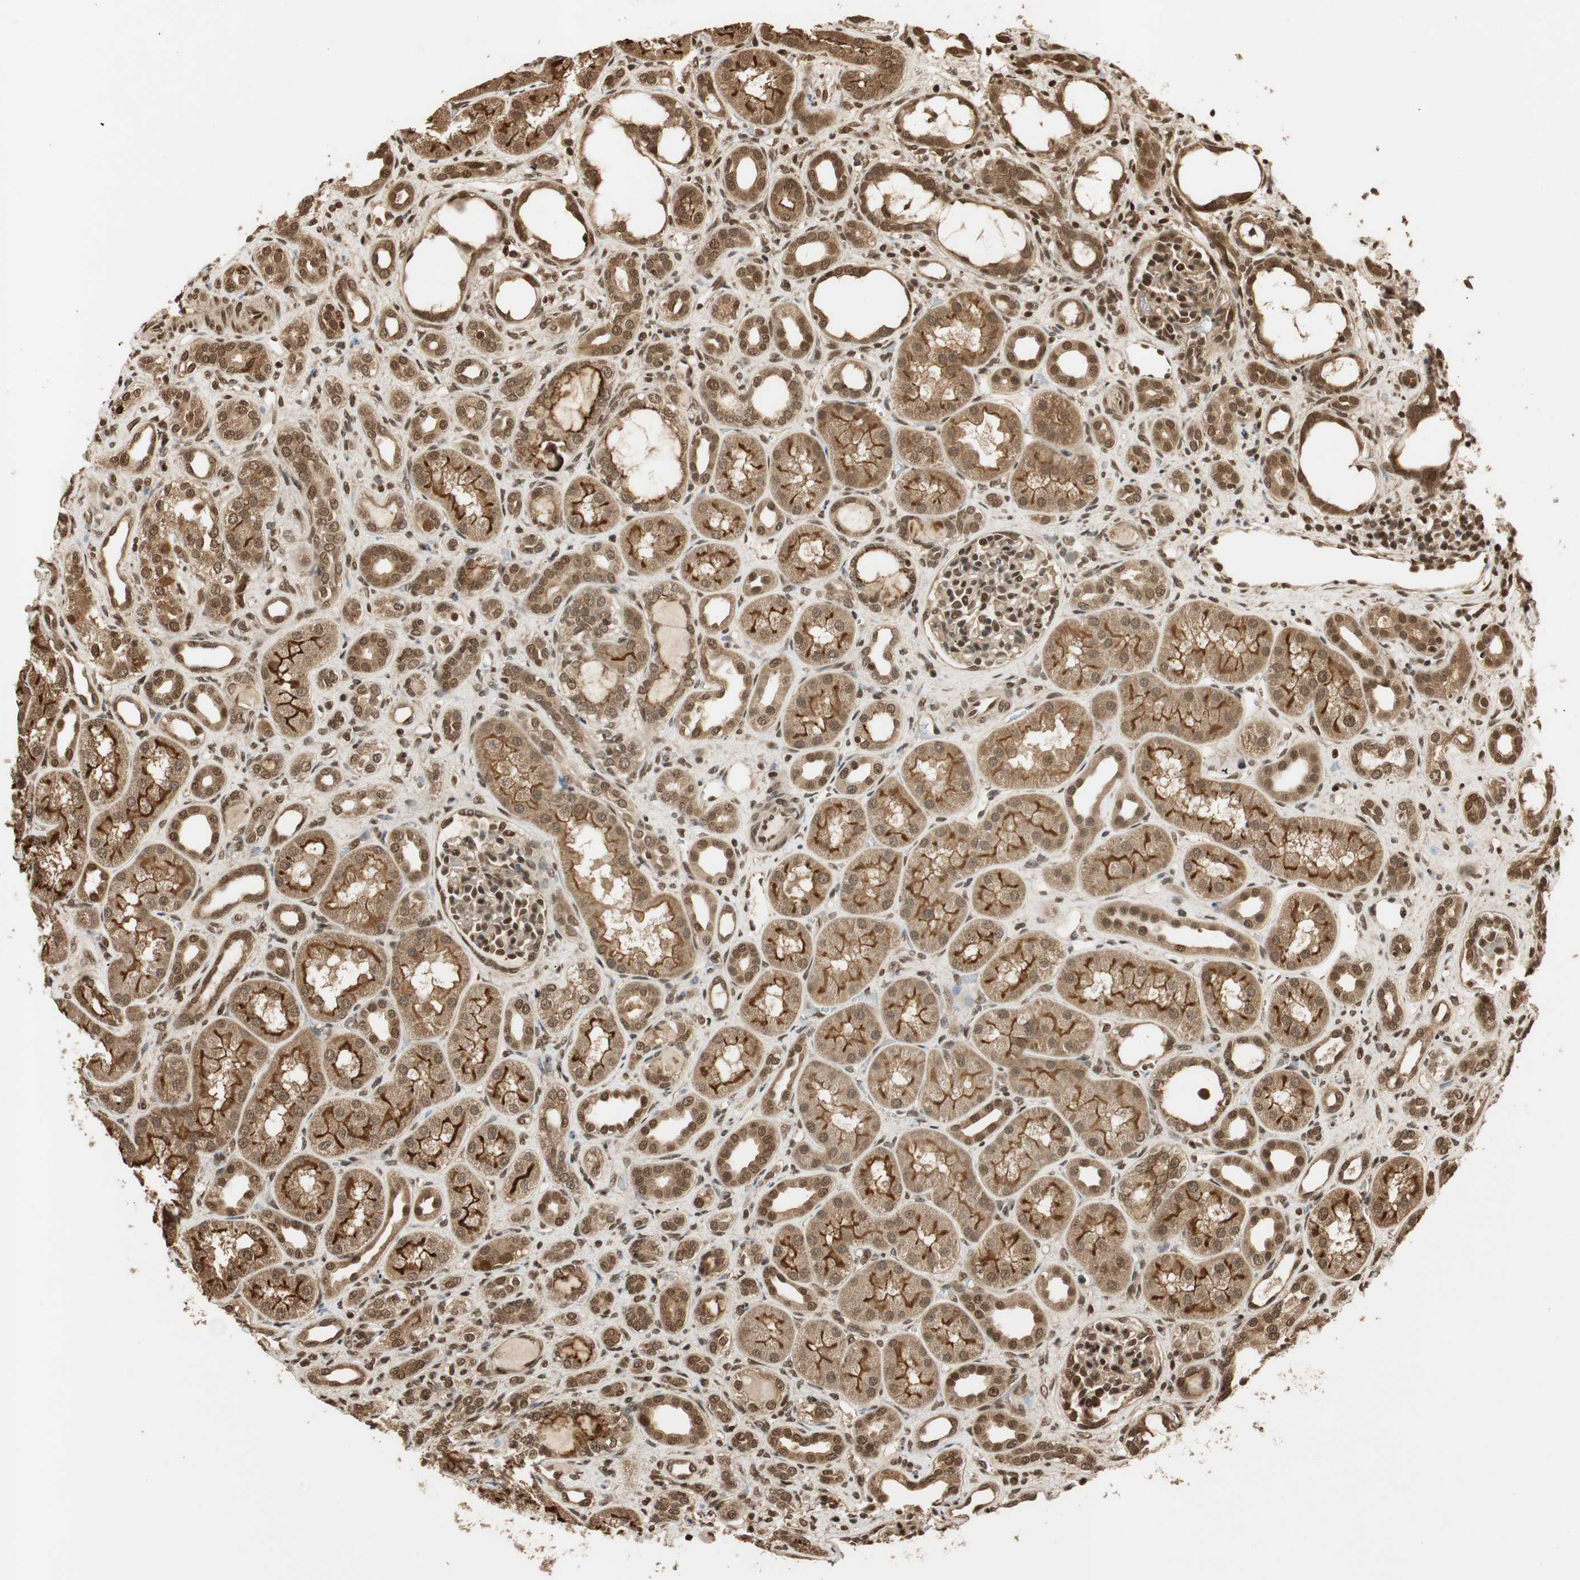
{"staining": {"intensity": "moderate", "quantity": ">75%", "location": "cytoplasmic/membranous,nuclear"}, "tissue": "kidney", "cell_type": "Cells in glomeruli", "image_type": "normal", "snomed": [{"axis": "morphology", "description": "Normal tissue, NOS"}, {"axis": "topography", "description": "Kidney"}], "caption": "The histopathology image exhibits staining of unremarkable kidney, revealing moderate cytoplasmic/membranous,nuclear protein staining (brown color) within cells in glomeruli. The staining was performed using DAB (3,3'-diaminobenzidine), with brown indicating positive protein expression. Nuclei are stained blue with hematoxylin.", "gene": "RPA3", "patient": {"sex": "male", "age": 7}}